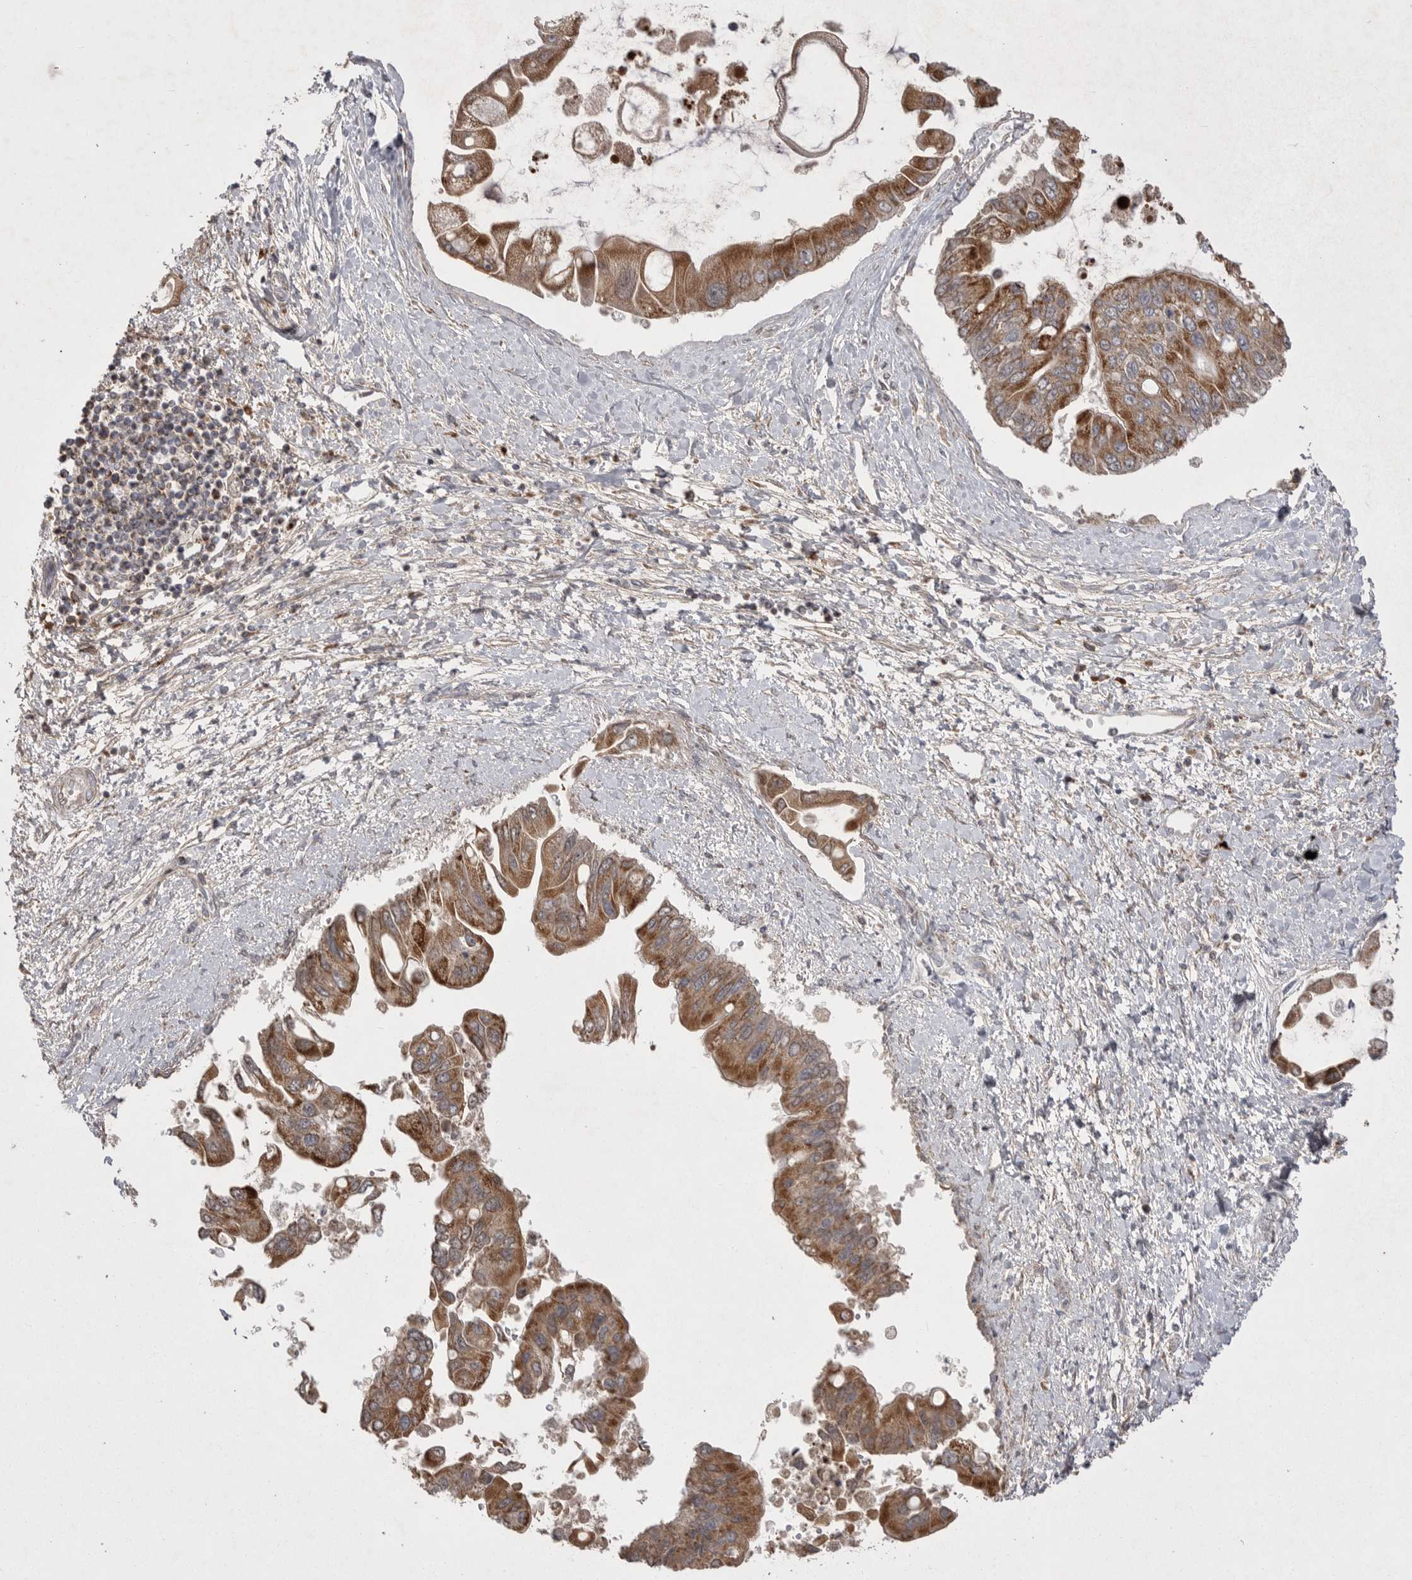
{"staining": {"intensity": "moderate", "quantity": ">75%", "location": "cytoplasmic/membranous"}, "tissue": "liver cancer", "cell_type": "Tumor cells", "image_type": "cancer", "snomed": [{"axis": "morphology", "description": "Cholangiocarcinoma"}, {"axis": "topography", "description": "Liver"}], "caption": "A brown stain highlights moderate cytoplasmic/membranous staining of a protein in human liver cancer (cholangiocarcinoma) tumor cells.", "gene": "KYAT3", "patient": {"sex": "male", "age": 50}}